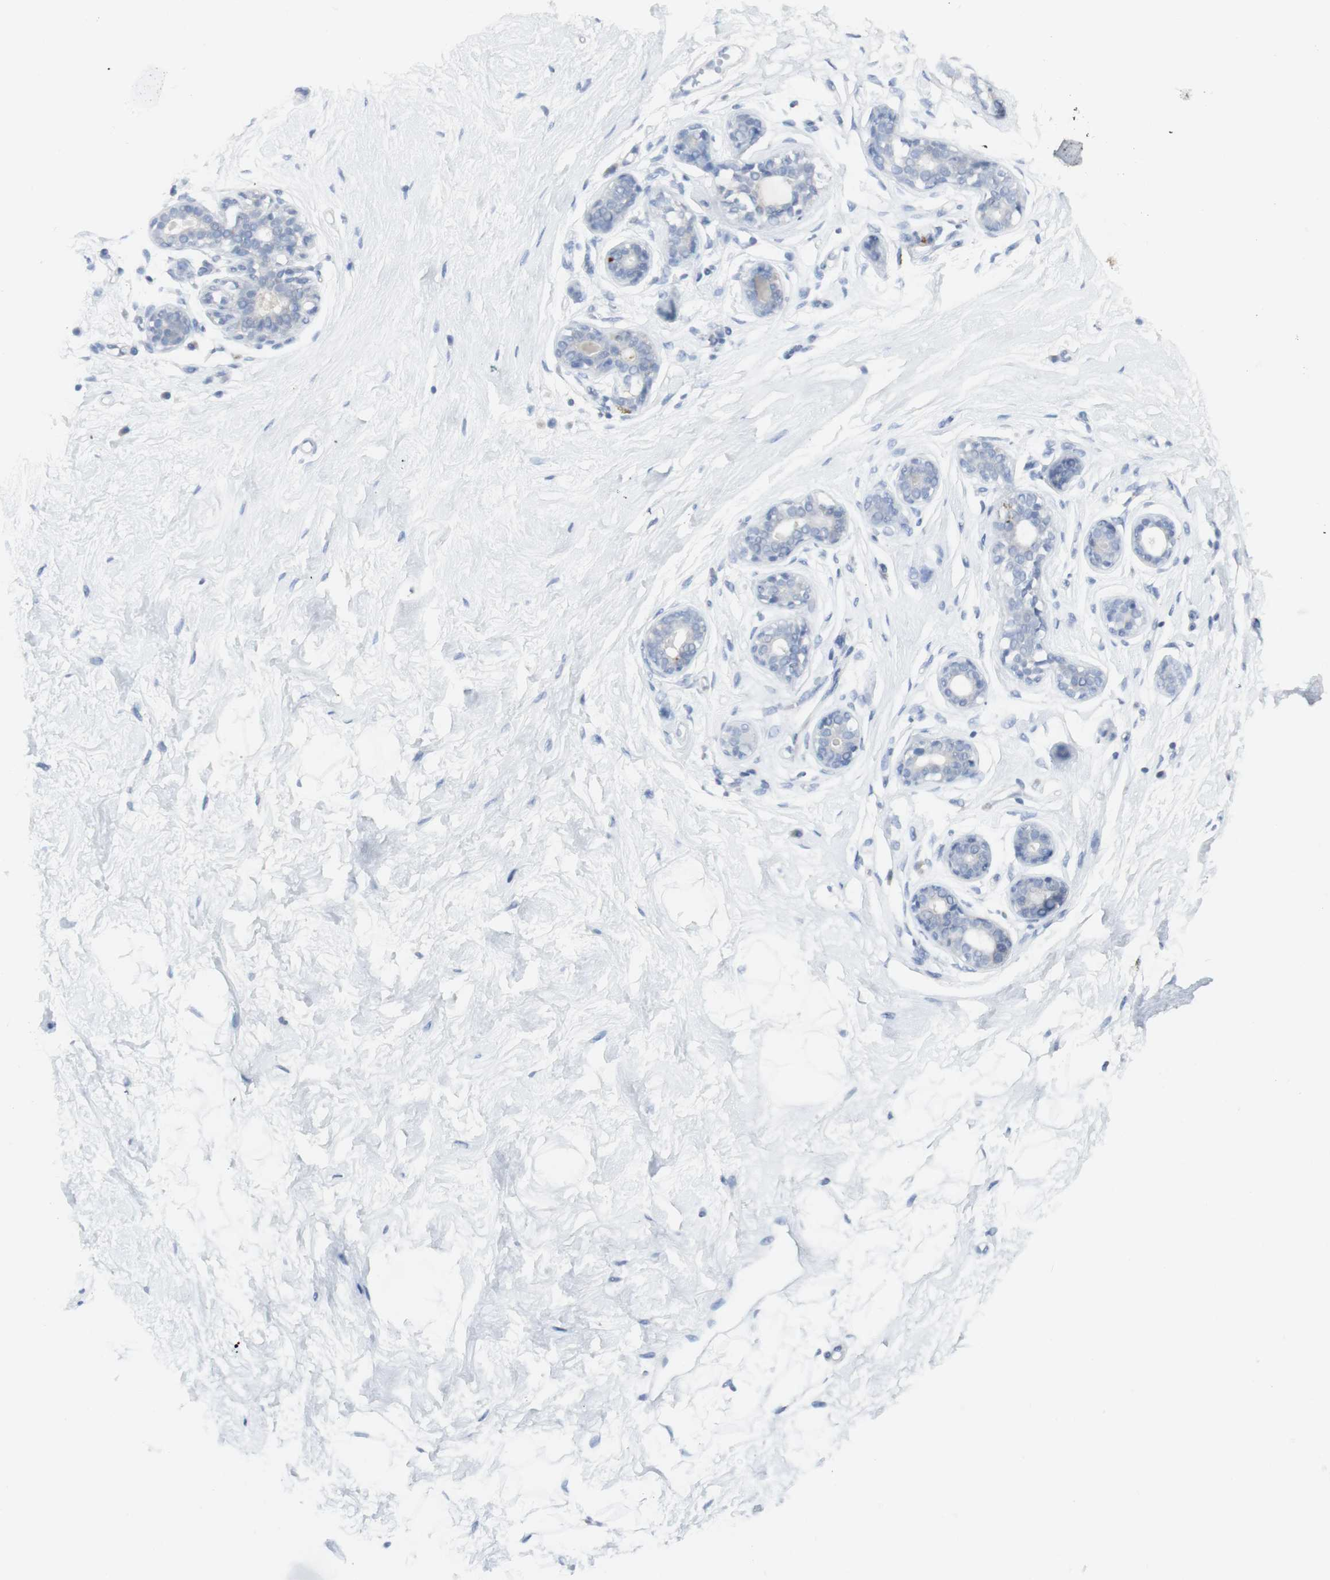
{"staining": {"intensity": "negative", "quantity": "none", "location": "none"}, "tissue": "breast", "cell_type": "Adipocytes", "image_type": "normal", "snomed": [{"axis": "morphology", "description": "Normal tissue, NOS"}, {"axis": "topography", "description": "Breast"}], "caption": "An image of human breast is negative for staining in adipocytes. (DAB immunohistochemistry with hematoxylin counter stain).", "gene": "CD207", "patient": {"sex": "female", "age": 23}}